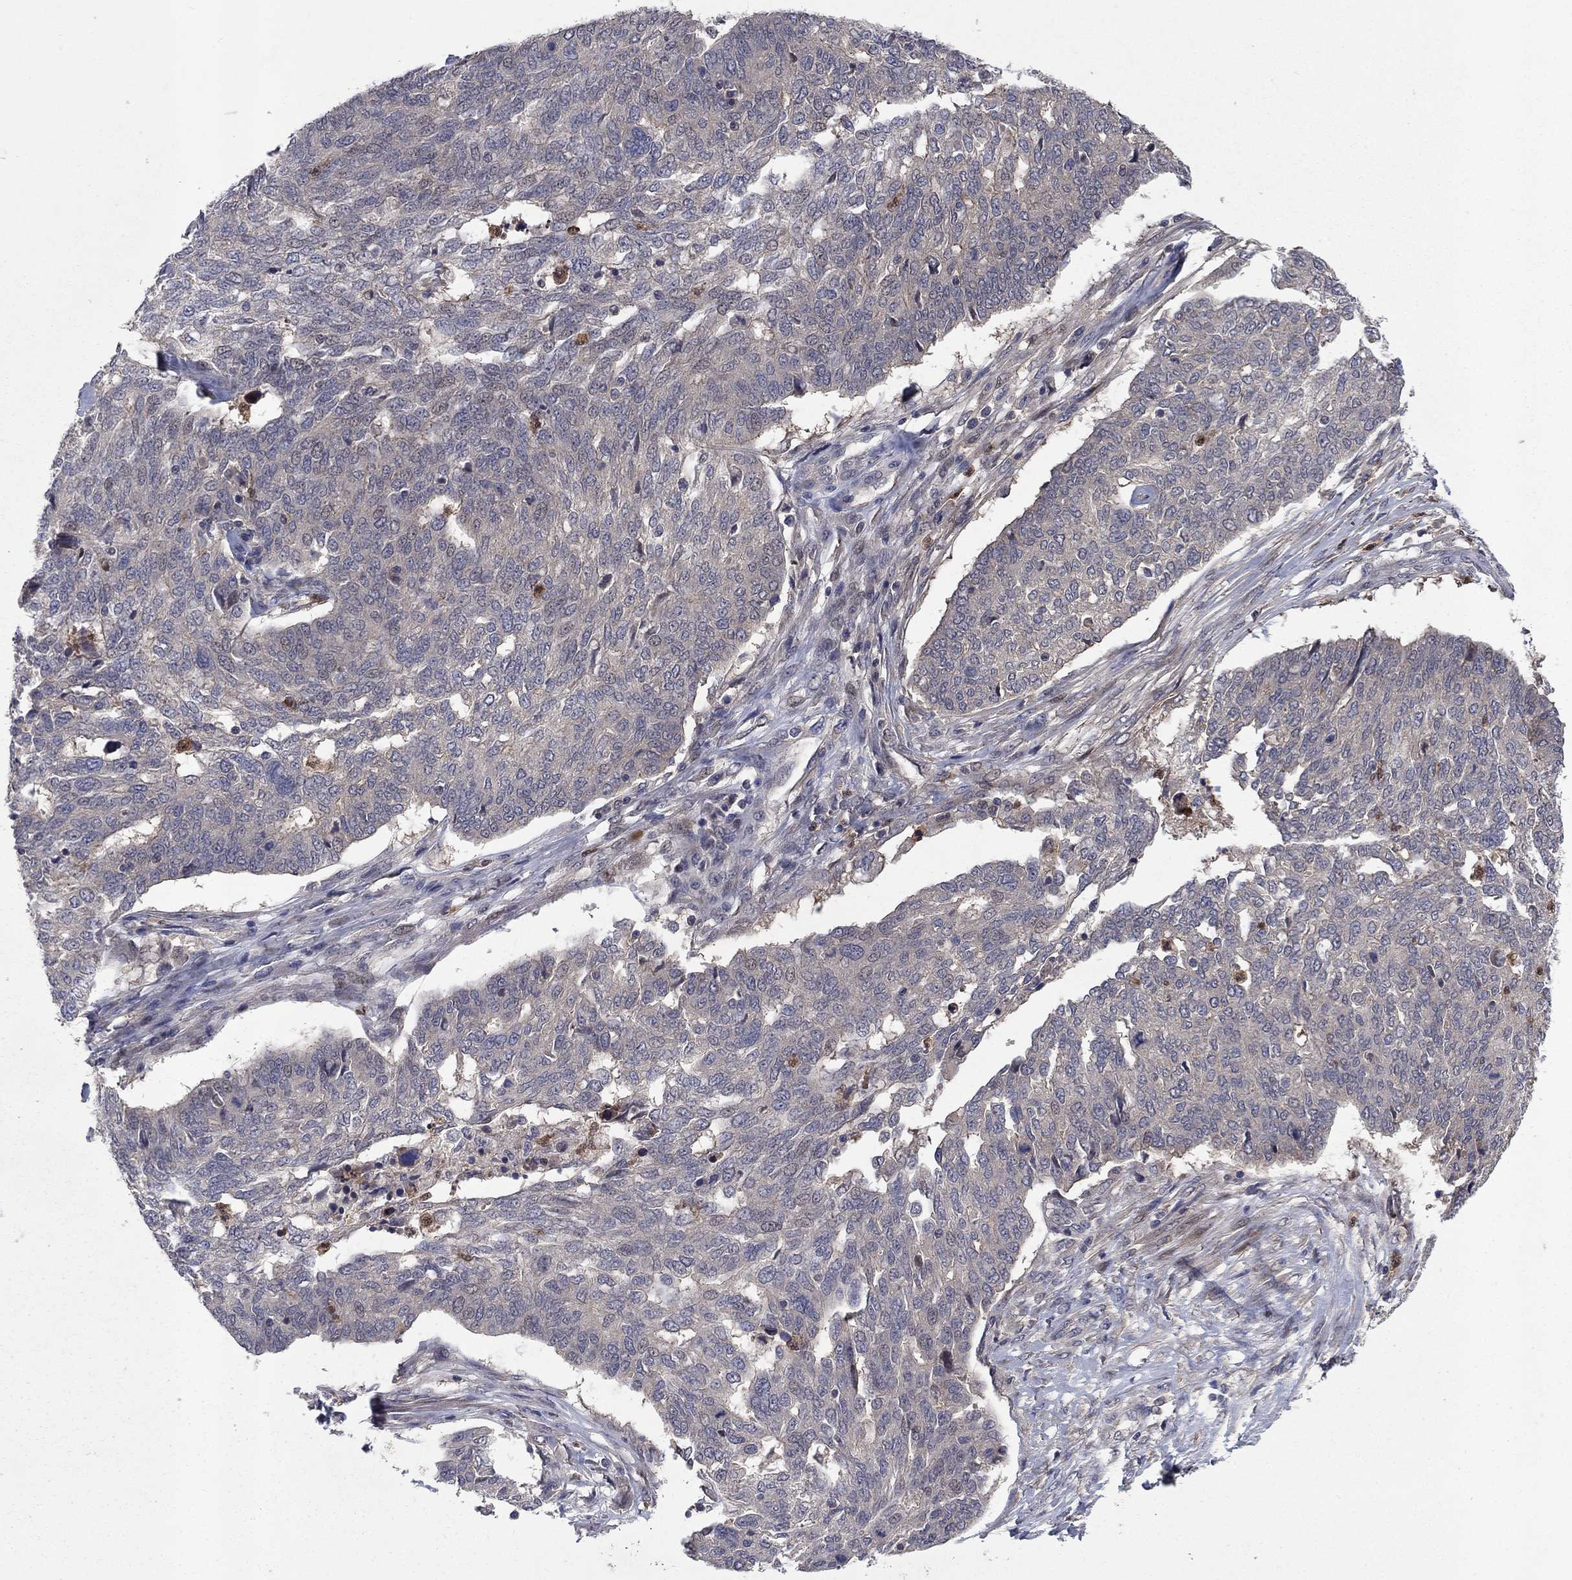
{"staining": {"intensity": "negative", "quantity": "none", "location": "none"}, "tissue": "ovarian cancer", "cell_type": "Tumor cells", "image_type": "cancer", "snomed": [{"axis": "morphology", "description": "Cystadenocarcinoma, serous, NOS"}, {"axis": "topography", "description": "Ovary"}], "caption": "DAB (3,3'-diaminobenzidine) immunohistochemical staining of serous cystadenocarcinoma (ovarian) demonstrates no significant staining in tumor cells.", "gene": "MSRB1", "patient": {"sex": "female", "age": 67}}